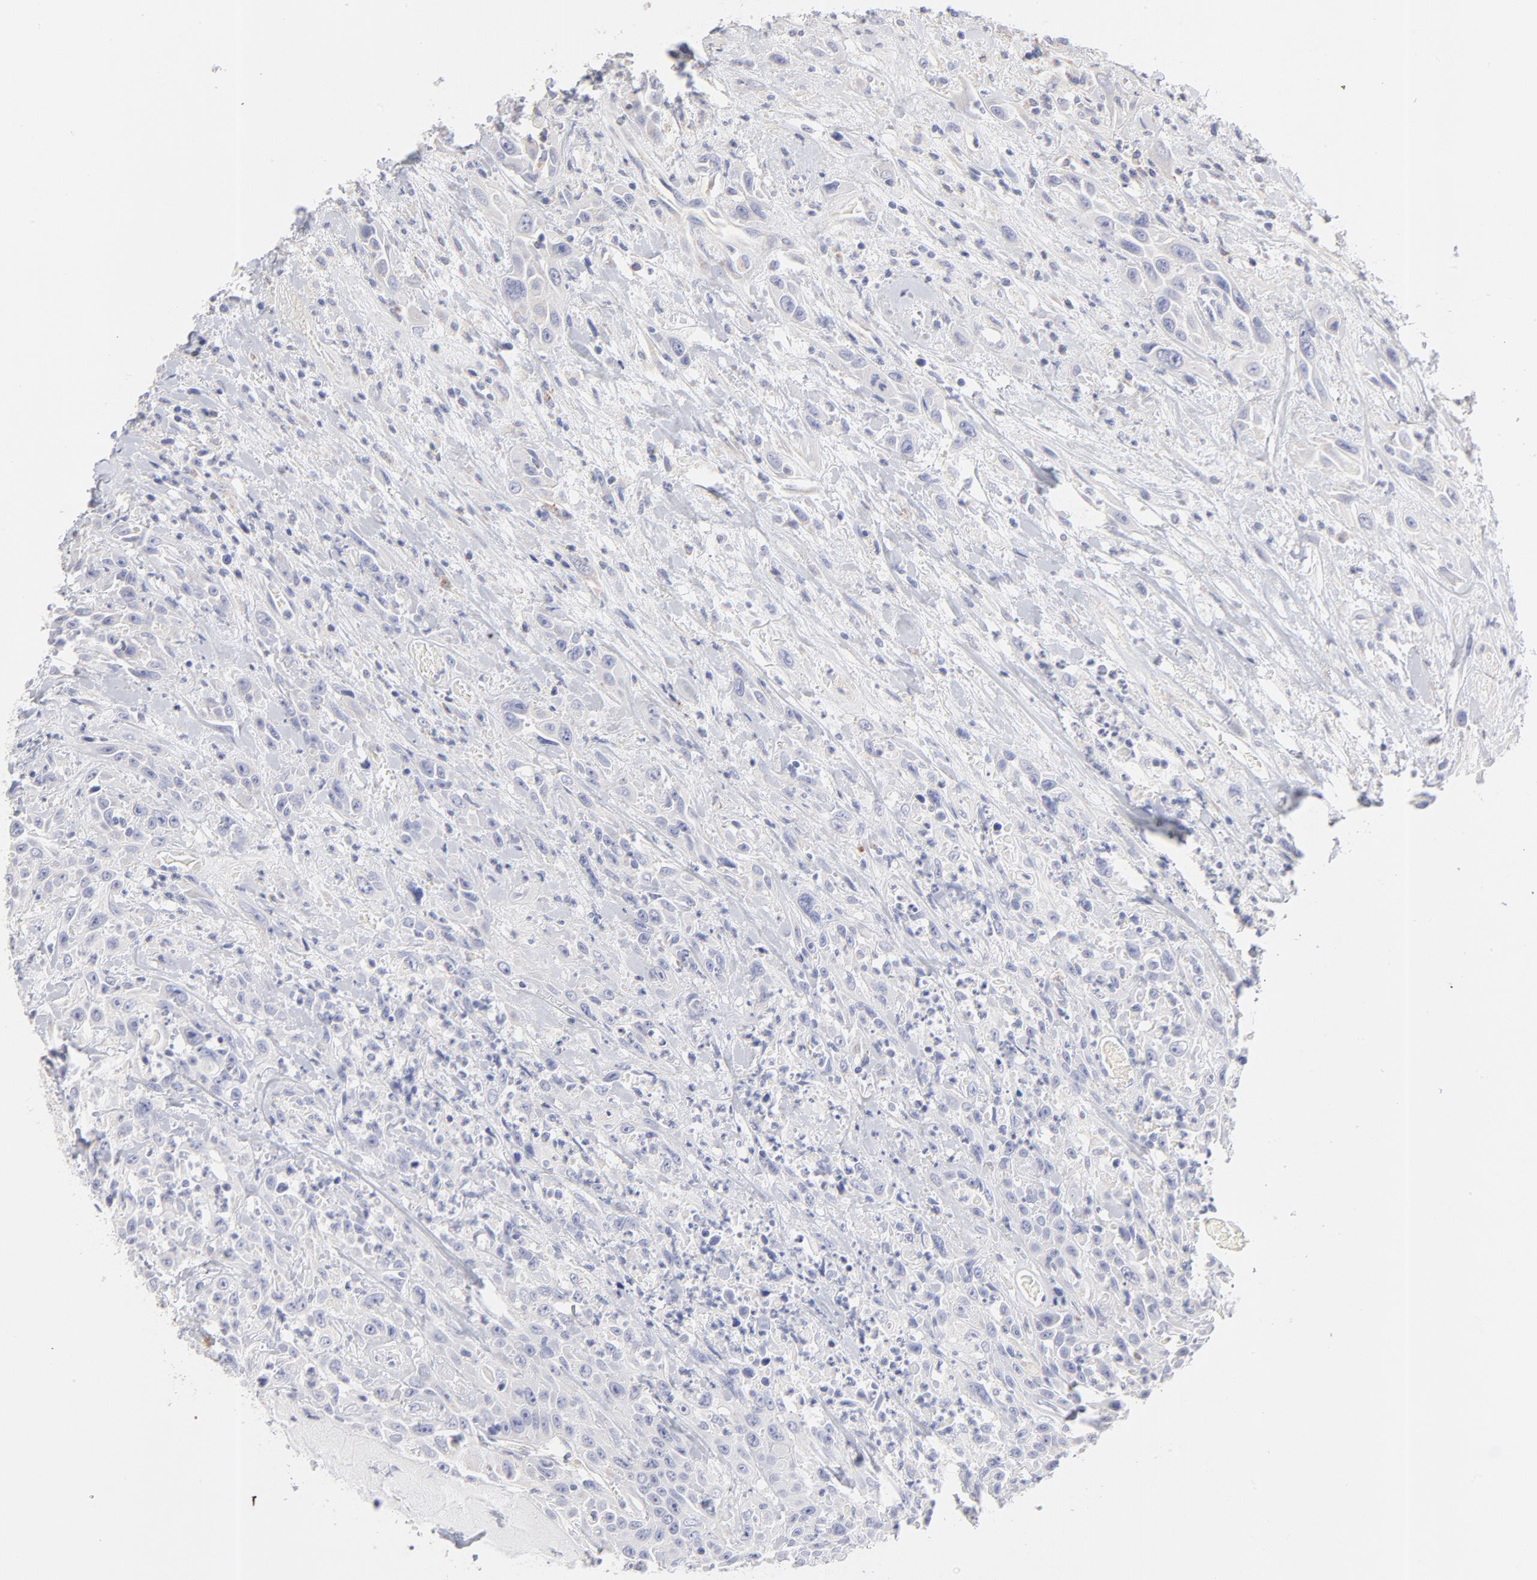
{"staining": {"intensity": "negative", "quantity": "none", "location": "none"}, "tissue": "urothelial cancer", "cell_type": "Tumor cells", "image_type": "cancer", "snomed": [{"axis": "morphology", "description": "Urothelial carcinoma, High grade"}, {"axis": "topography", "description": "Urinary bladder"}], "caption": "Immunohistochemistry (IHC) histopathology image of urothelial carcinoma (high-grade) stained for a protein (brown), which demonstrates no staining in tumor cells.", "gene": "TST", "patient": {"sex": "female", "age": 84}}